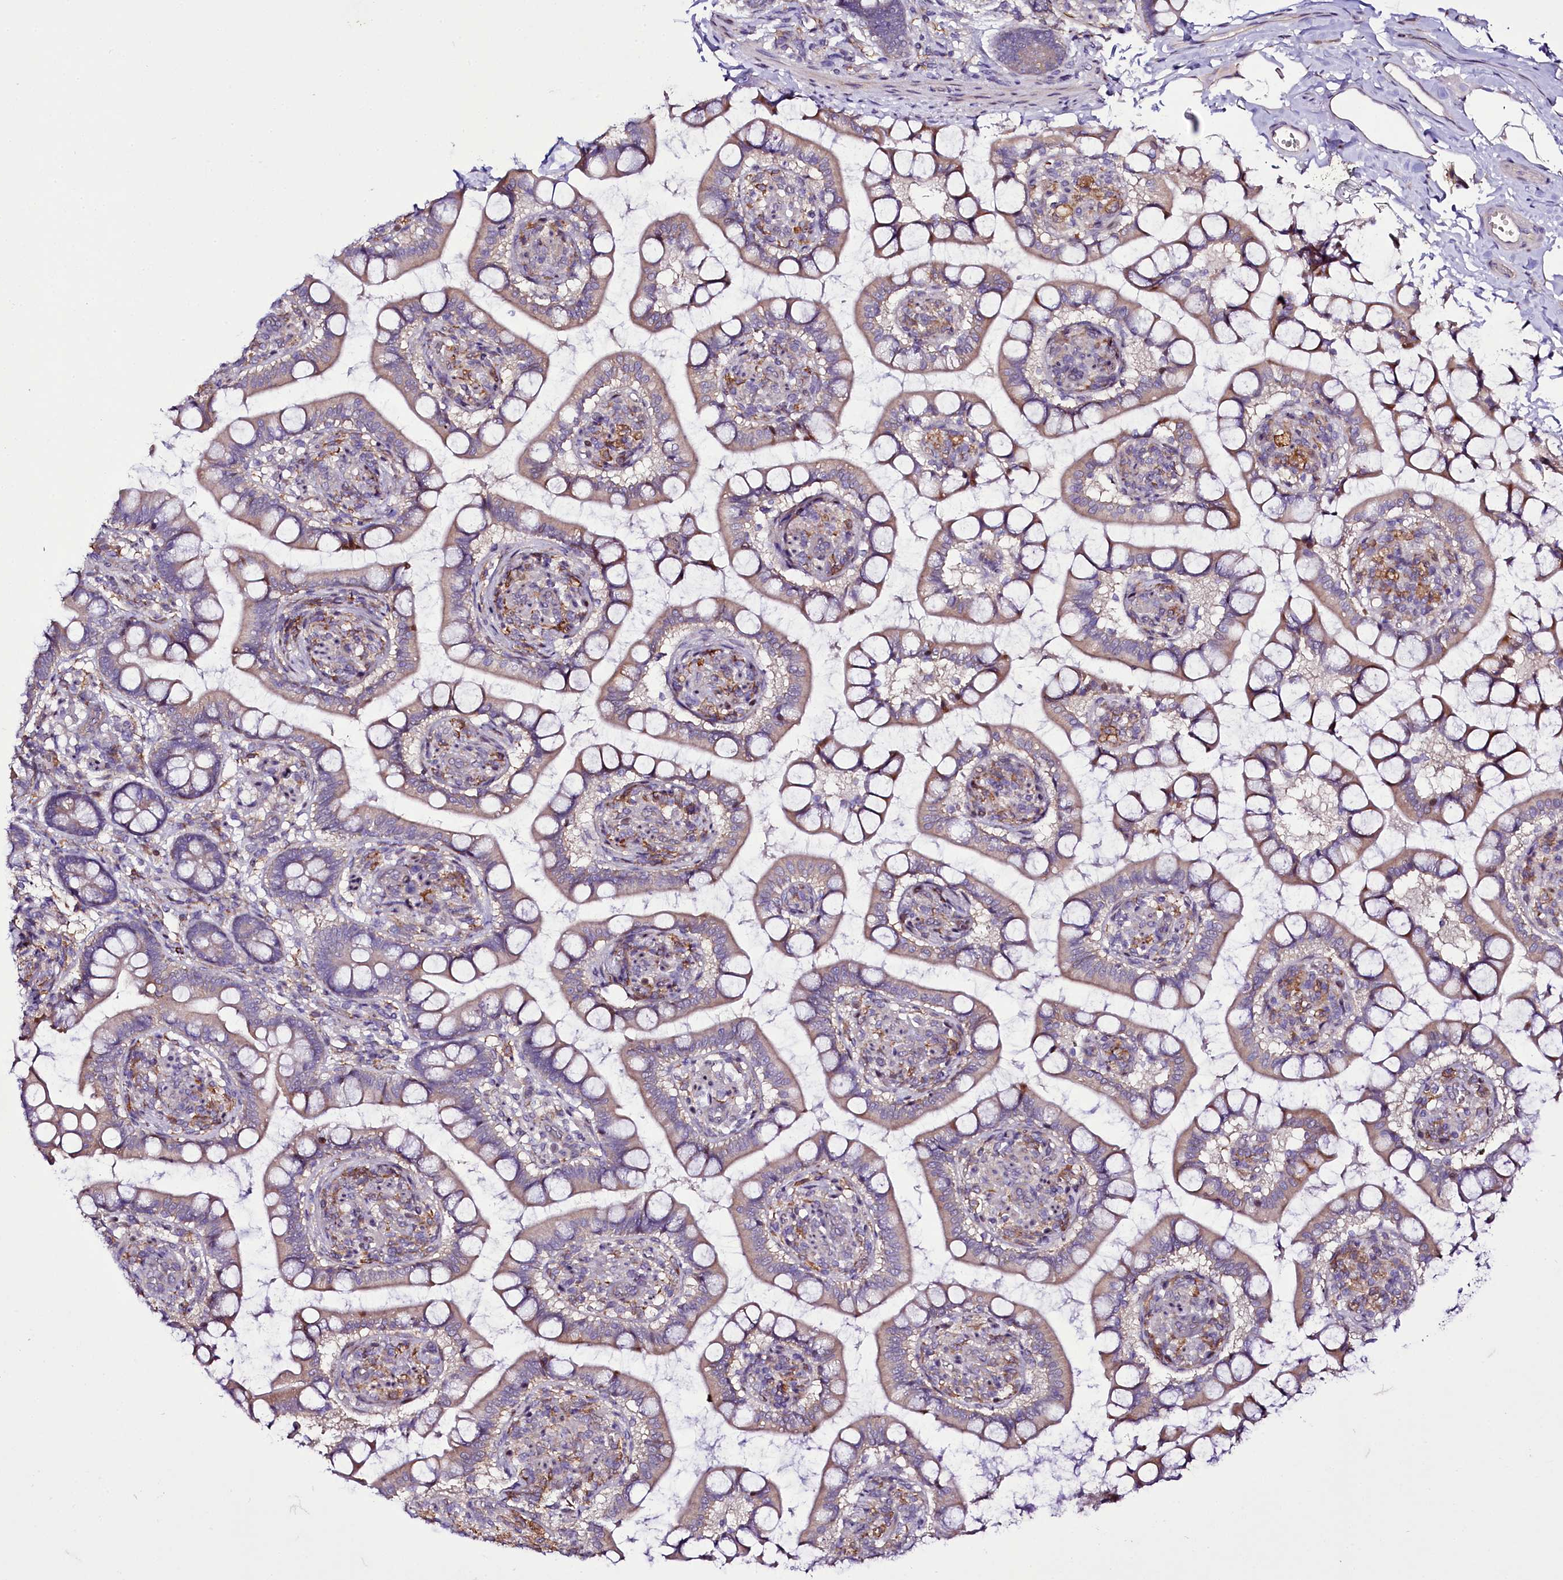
{"staining": {"intensity": "moderate", "quantity": "25%-75%", "location": "cytoplasmic/membranous"}, "tissue": "small intestine", "cell_type": "Glandular cells", "image_type": "normal", "snomed": [{"axis": "morphology", "description": "Normal tissue, NOS"}, {"axis": "topography", "description": "Small intestine"}], "caption": "The immunohistochemical stain labels moderate cytoplasmic/membranous positivity in glandular cells of normal small intestine.", "gene": "ZC3H12C", "patient": {"sex": "male", "age": 52}}